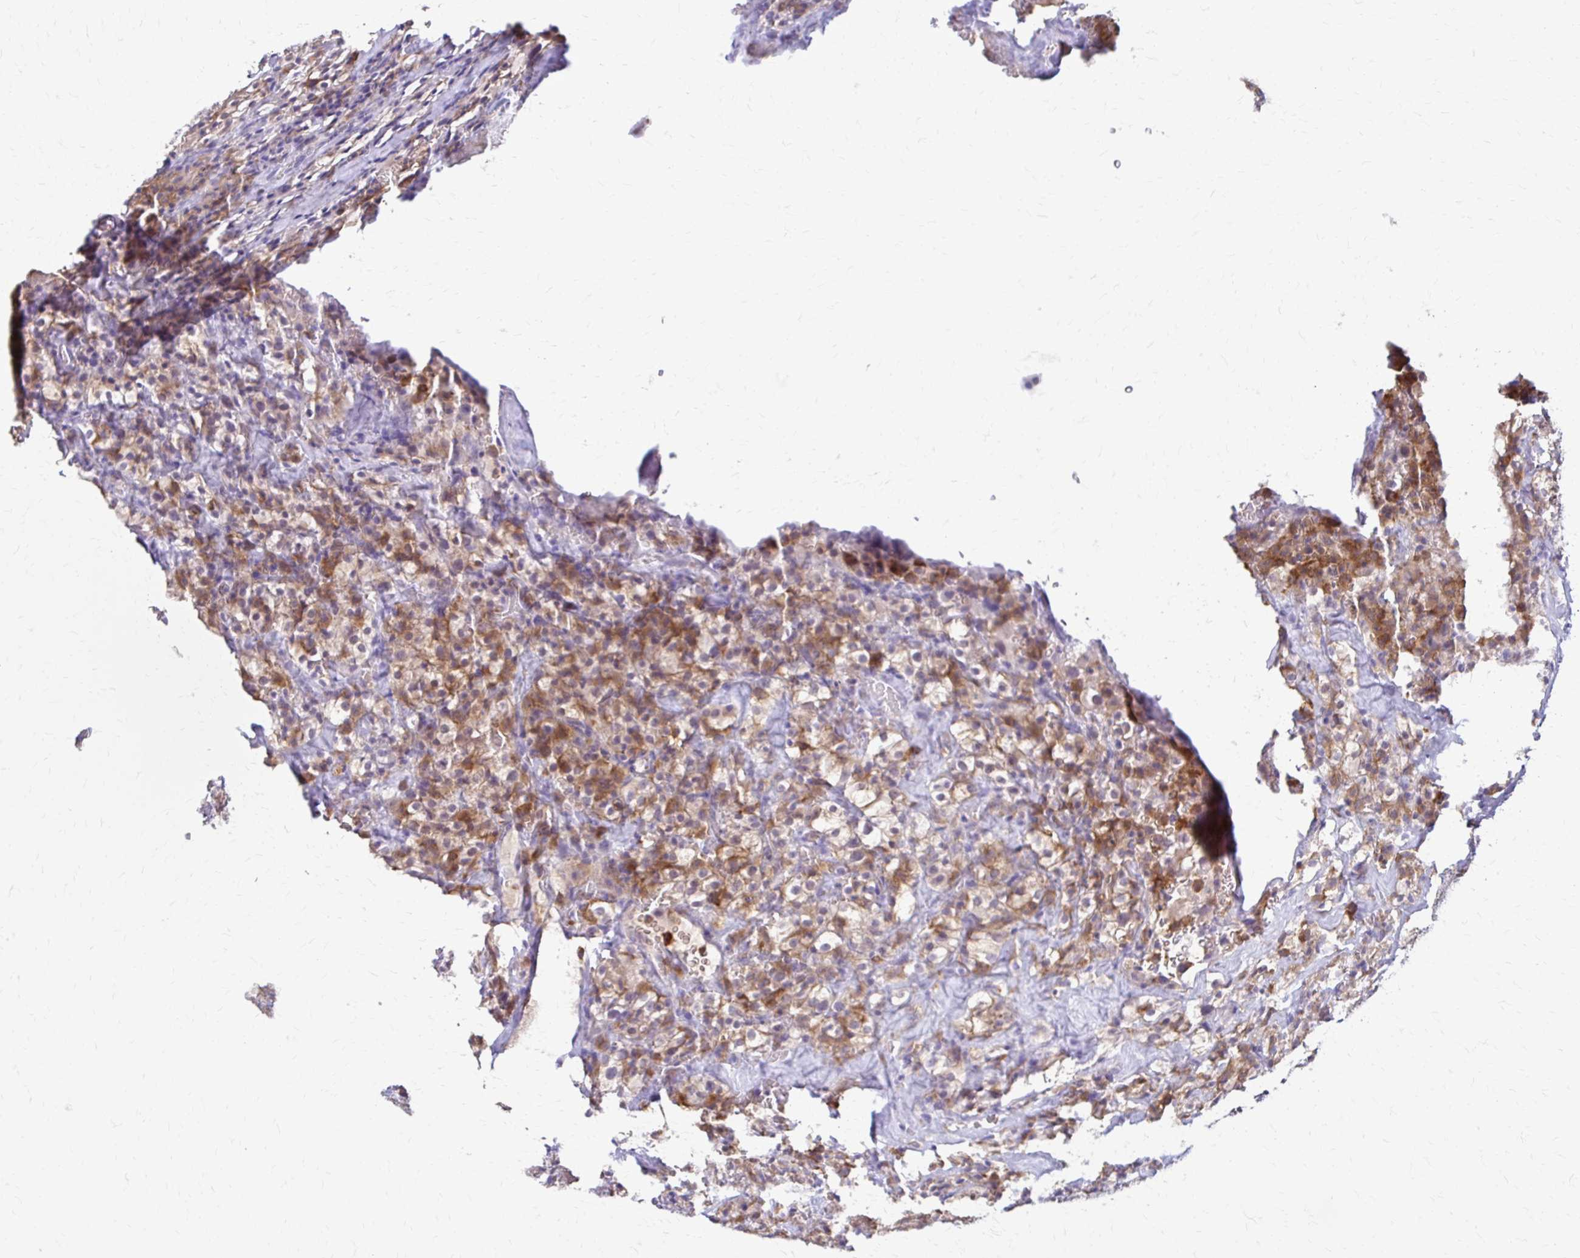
{"staining": {"intensity": "moderate", "quantity": ">75%", "location": "cytoplasmic/membranous"}, "tissue": "renal cancer", "cell_type": "Tumor cells", "image_type": "cancer", "snomed": [{"axis": "morphology", "description": "Adenocarcinoma, NOS"}, {"axis": "topography", "description": "Kidney"}], "caption": "This photomicrograph displays immunohistochemistry (IHC) staining of human renal adenocarcinoma, with medium moderate cytoplasmic/membranous expression in about >75% of tumor cells.", "gene": "PIK3AP1", "patient": {"sex": "female", "age": 74}}